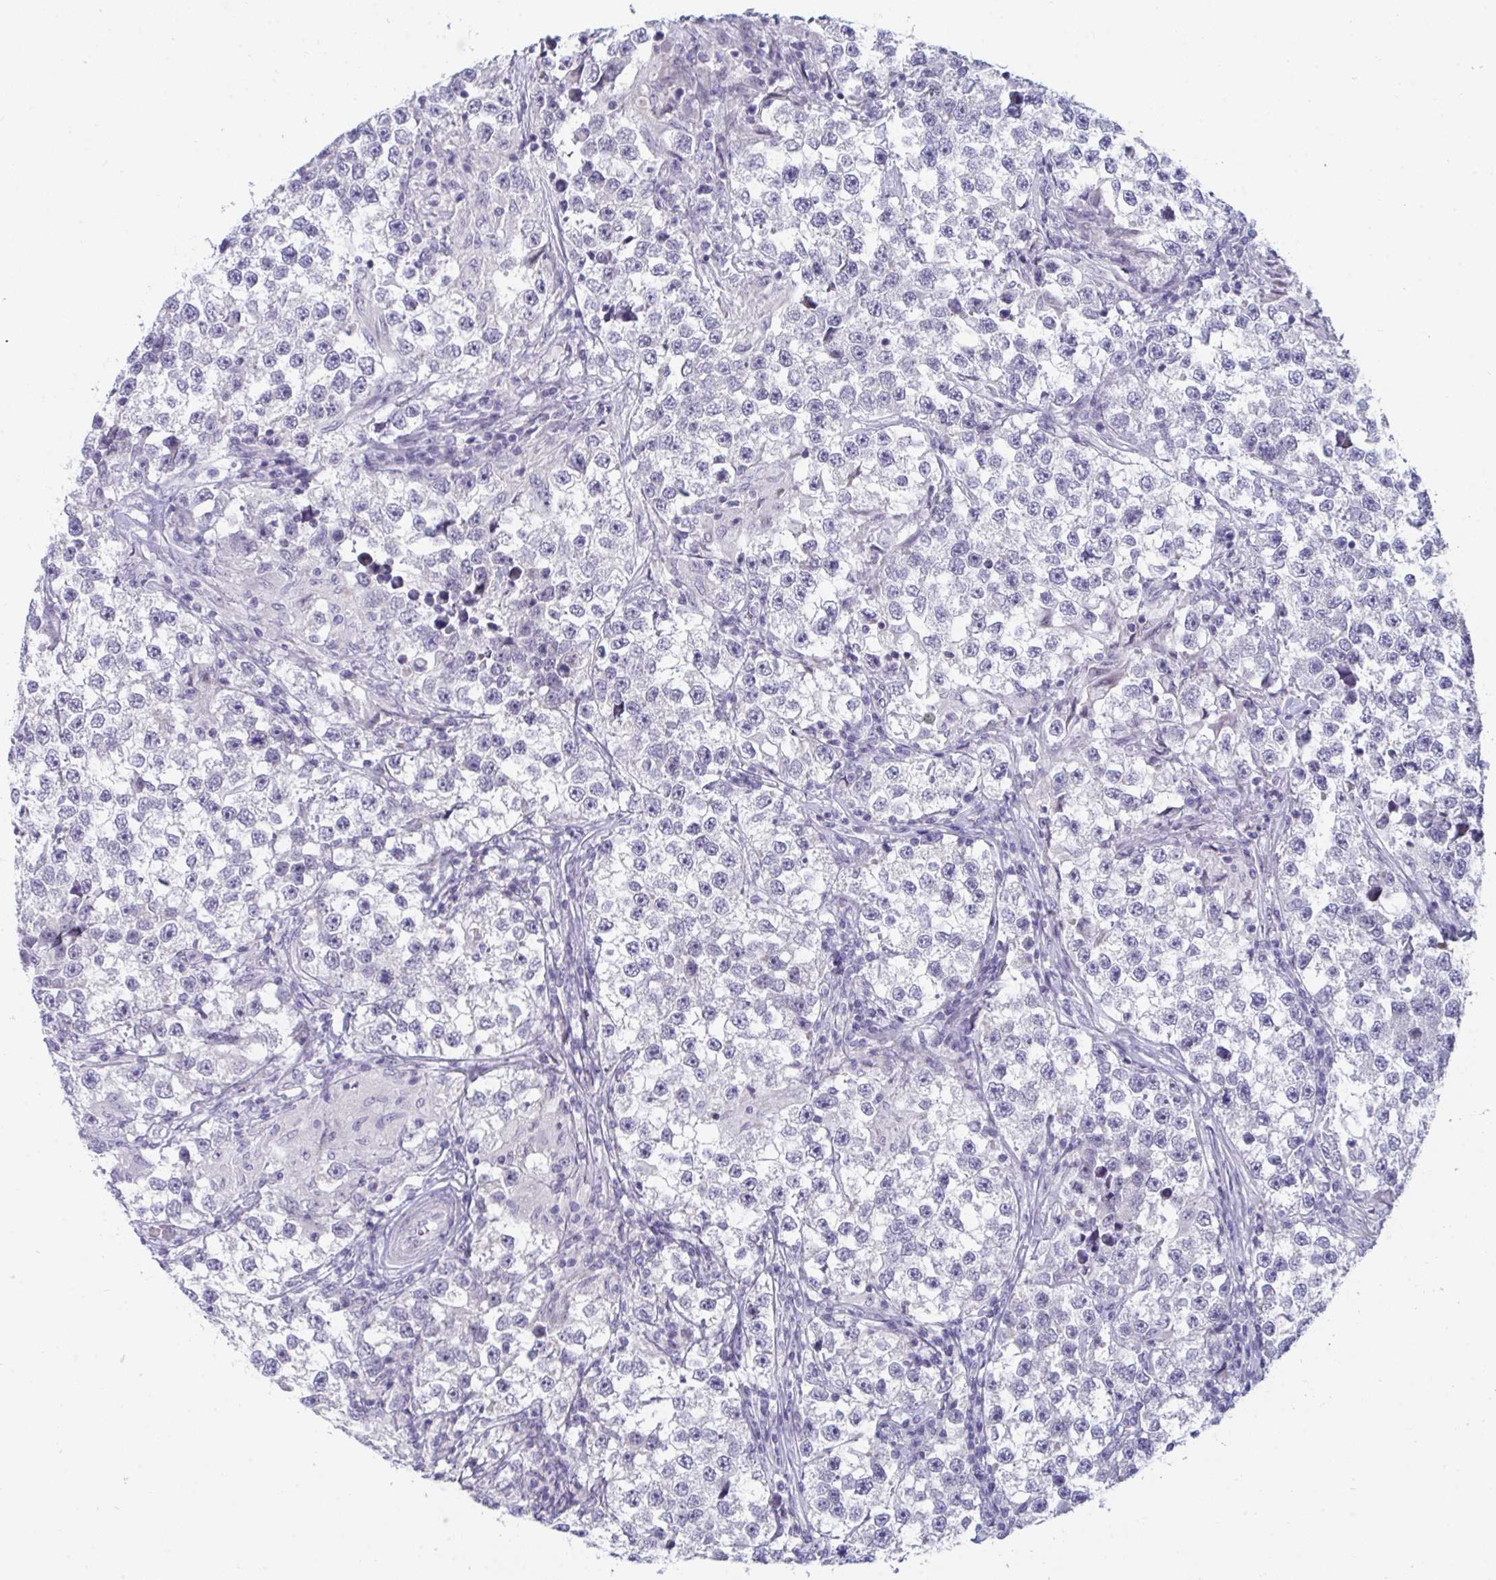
{"staining": {"intensity": "negative", "quantity": "none", "location": "none"}, "tissue": "testis cancer", "cell_type": "Tumor cells", "image_type": "cancer", "snomed": [{"axis": "morphology", "description": "Seminoma, NOS"}, {"axis": "topography", "description": "Testis"}], "caption": "High power microscopy micrograph of an immunohistochemistry (IHC) image of testis cancer, revealing no significant staining in tumor cells.", "gene": "BMAL2", "patient": {"sex": "male", "age": 46}}